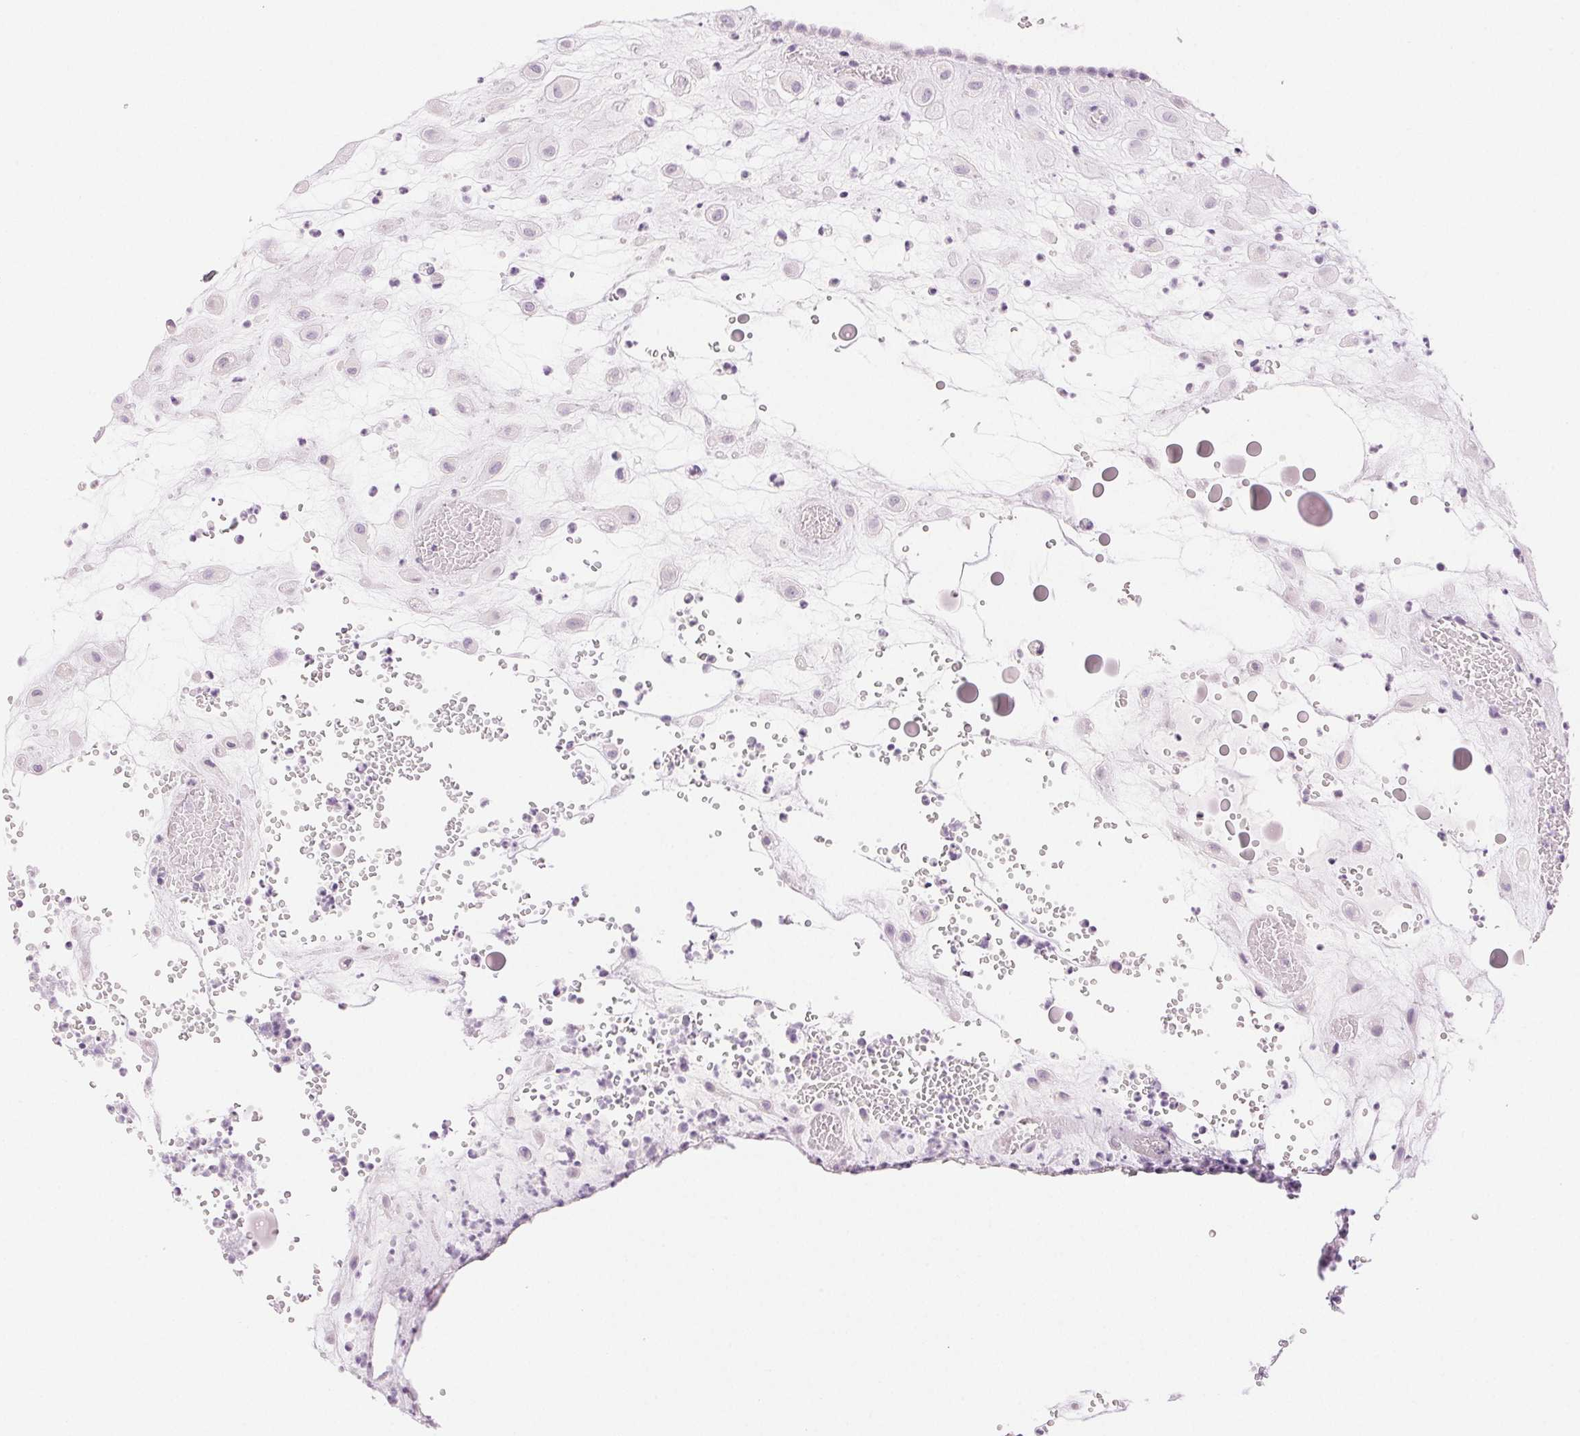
{"staining": {"intensity": "negative", "quantity": "none", "location": "none"}, "tissue": "placenta", "cell_type": "Decidual cells", "image_type": "normal", "snomed": [{"axis": "morphology", "description": "Normal tissue, NOS"}, {"axis": "topography", "description": "Placenta"}], "caption": "Immunohistochemical staining of unremarkable human placenta shows no significant positivity in decidual cells. (DAB (3,3'-diaminobenzidine) immunohistochemistry (IHC), high magnification).", "gene": "SLC5A2", "patient": {"sex": "female", "age": 24}}